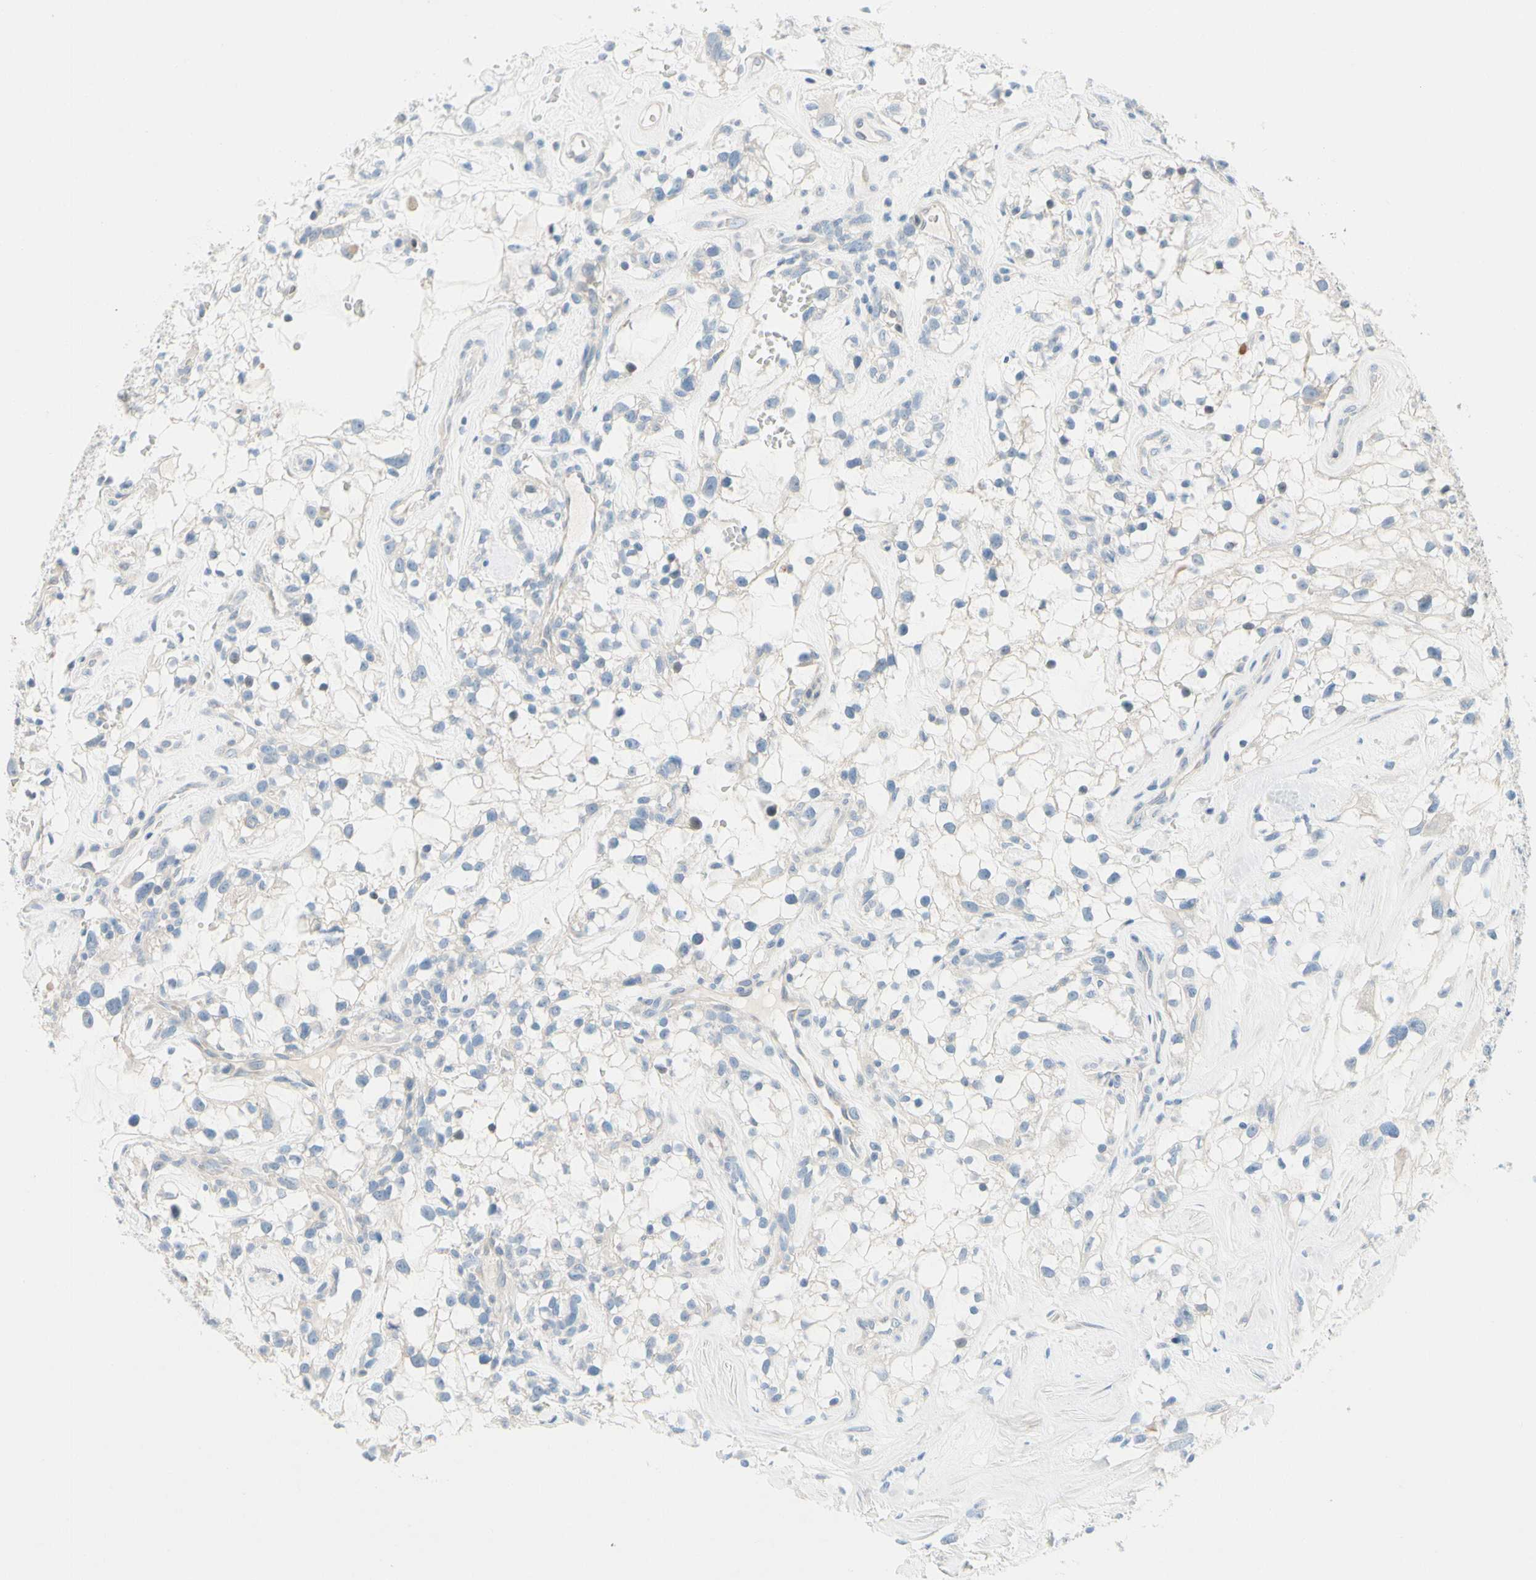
{"staining": {"intensity": "negative", "quantity": "none", "location": "none"}, "tissue": "renal cancer", "cell_type": "Tumor cells", "image_type": "cancer", "snomed": [{"axis": "morphology", "description": "Adenocarcinoma, NOS"}, {"axis": "topography", "description": "Kidney"}], "caption": "Tumor cells show no significant protein positivity in renal adenocarcinoma.", "gene": "ZNF132", "patient": {"sex": "female", "age": 60}}